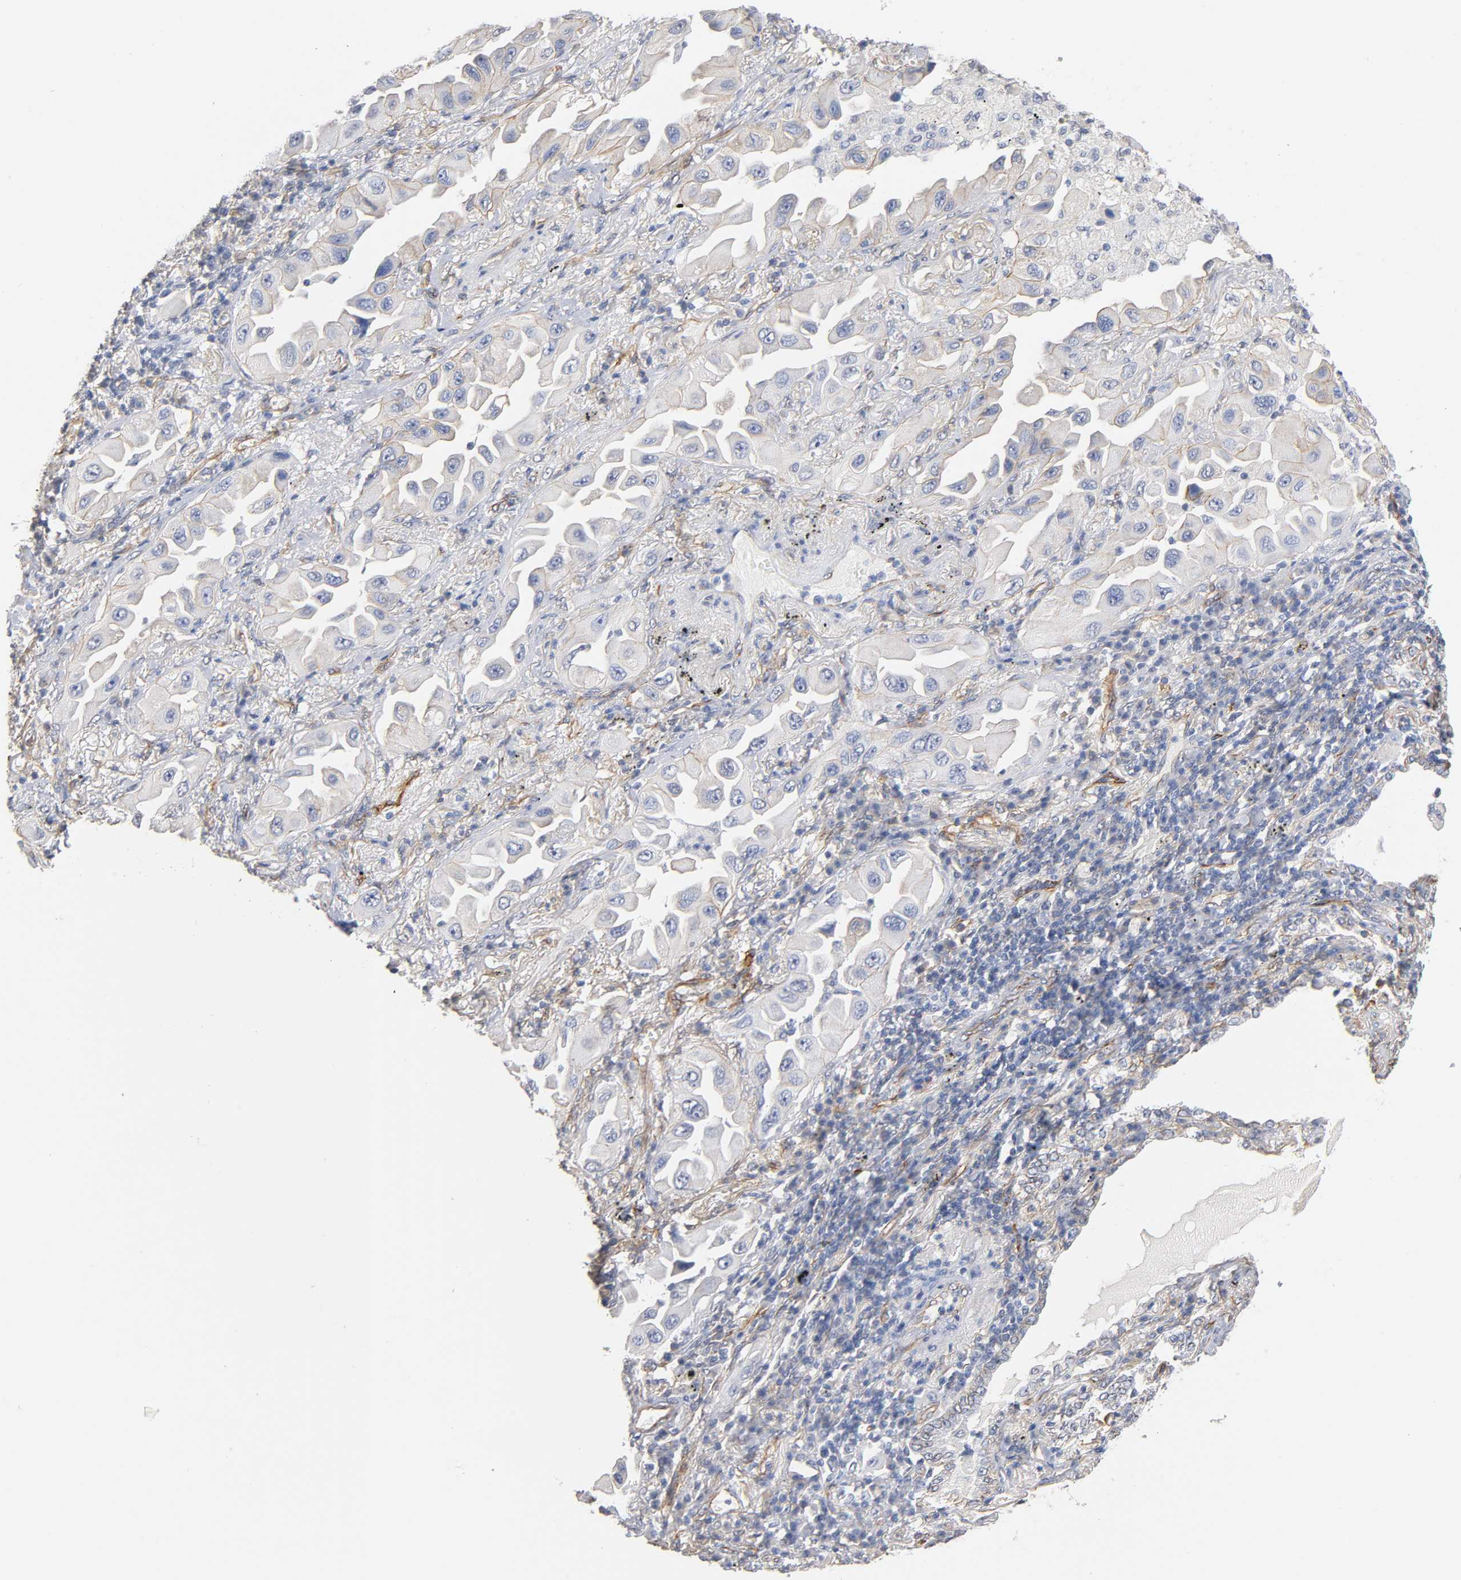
{"staining": {"intensity": "weak", "quantity": "<25%", "location": "cytoplasmic/membranous"}, "tissue": "lung cancer", "cell_type": "Tumor cells", "image_type": "cancer", "snomed": [{"axis": "morphology", "description": "Adenocarcinoma, NOS"}, {"axis": "topography", "description": "Lung"}], "caption": "This is an IHC histopathology image of human lung adenocarcinoma. There is no staining in tumor cells.", "gene": "SPTAN1", "patient": {"sex": "female", "age": 65}}